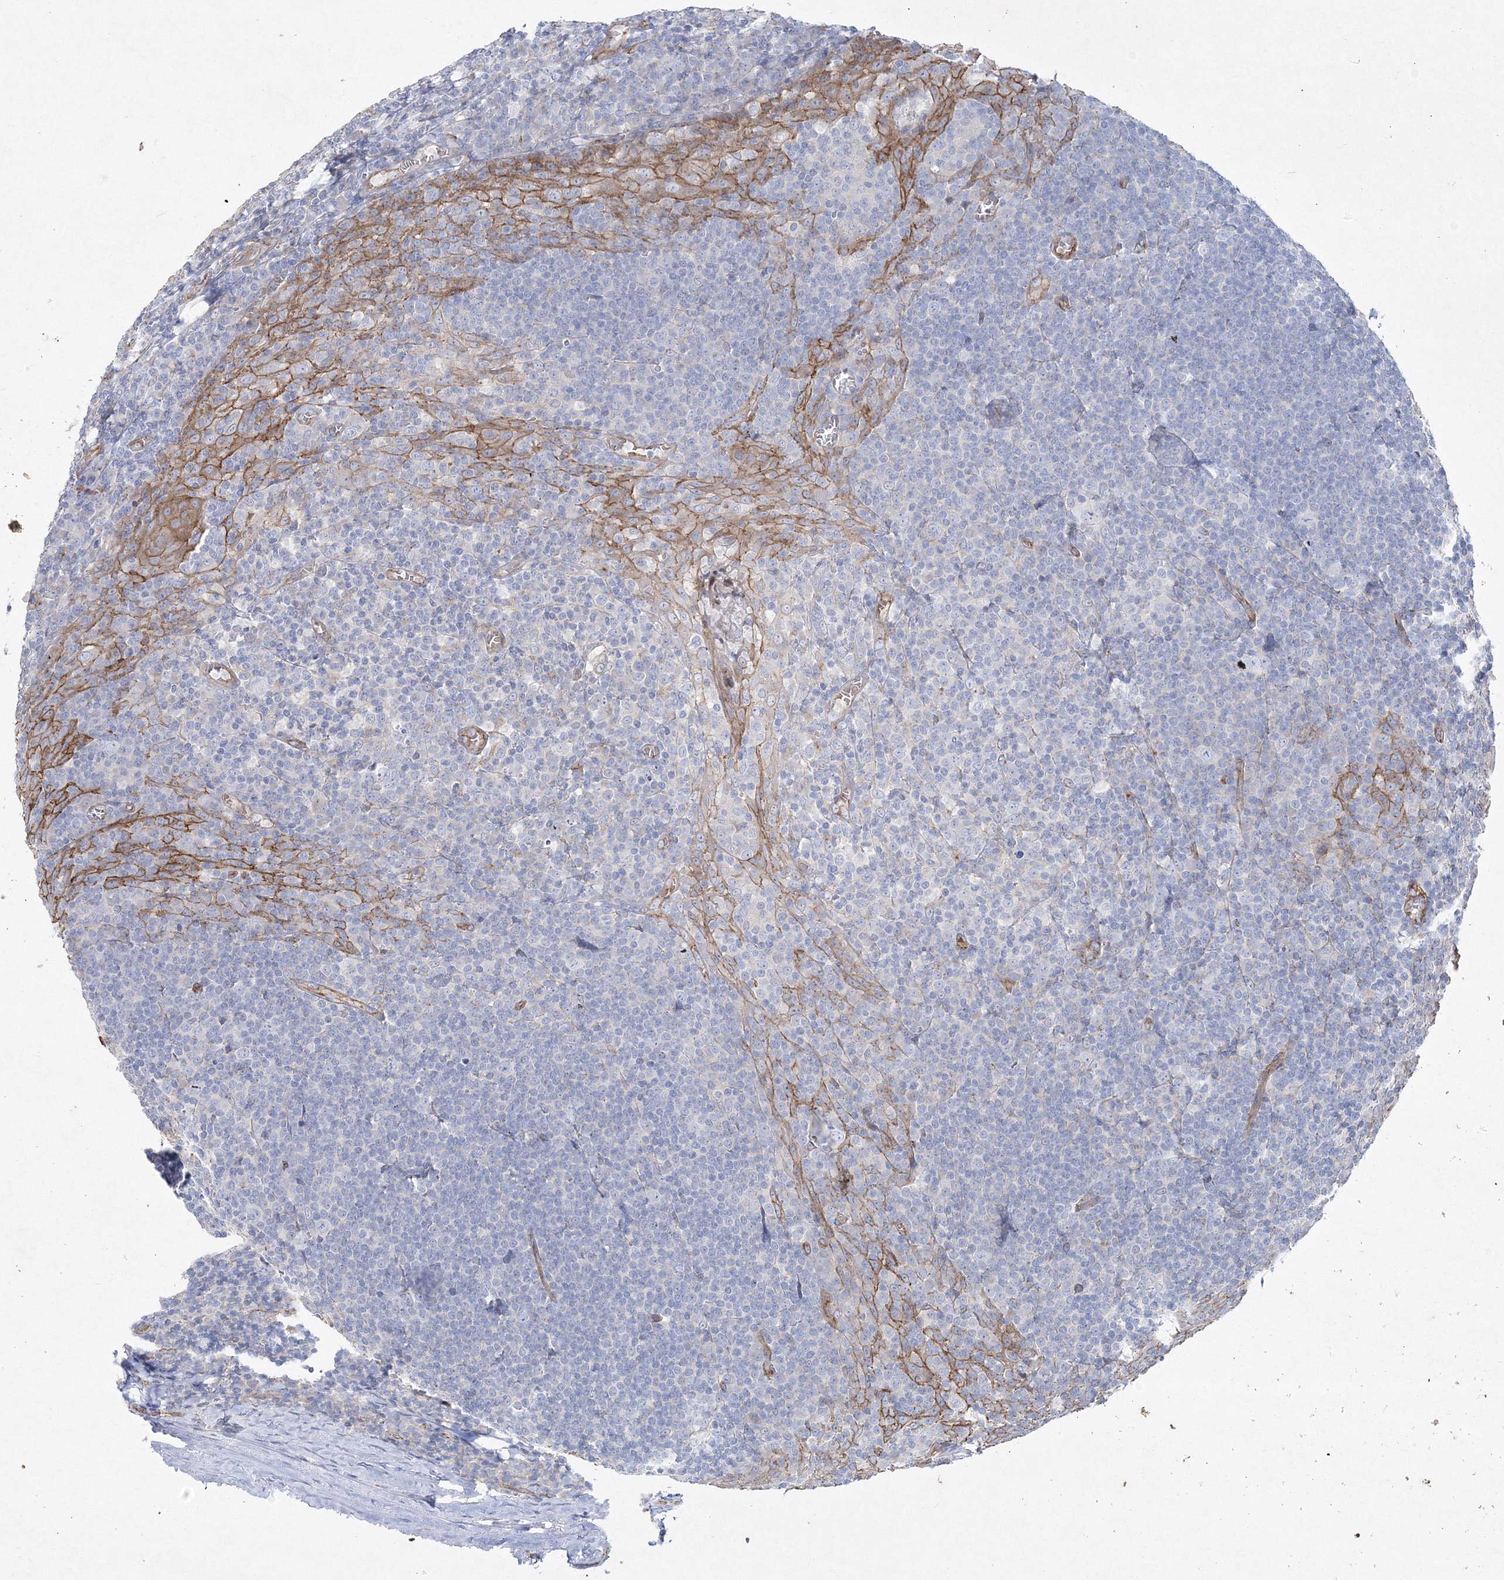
{"staining": {"intensity": "negative", "quantity": "none", "location": "none"}, "tissue": "tonsil", "cell_type": "Germinal center cells", "image_type": "normal", "snomed": [{"axis": "morphology", "description": "Normal tissue, NOS"}, {"axis": "topography", "description": "Tonsil"}], "caption": "High power microscopy histopathology image of an immunohistochemistry photomicrograph of benign tonsil, revealing no significant expression in germinal center cells. Nuclei are stained in blue.", "gene": "NAA40", "patient": {"sex": "male", "age": 37}}